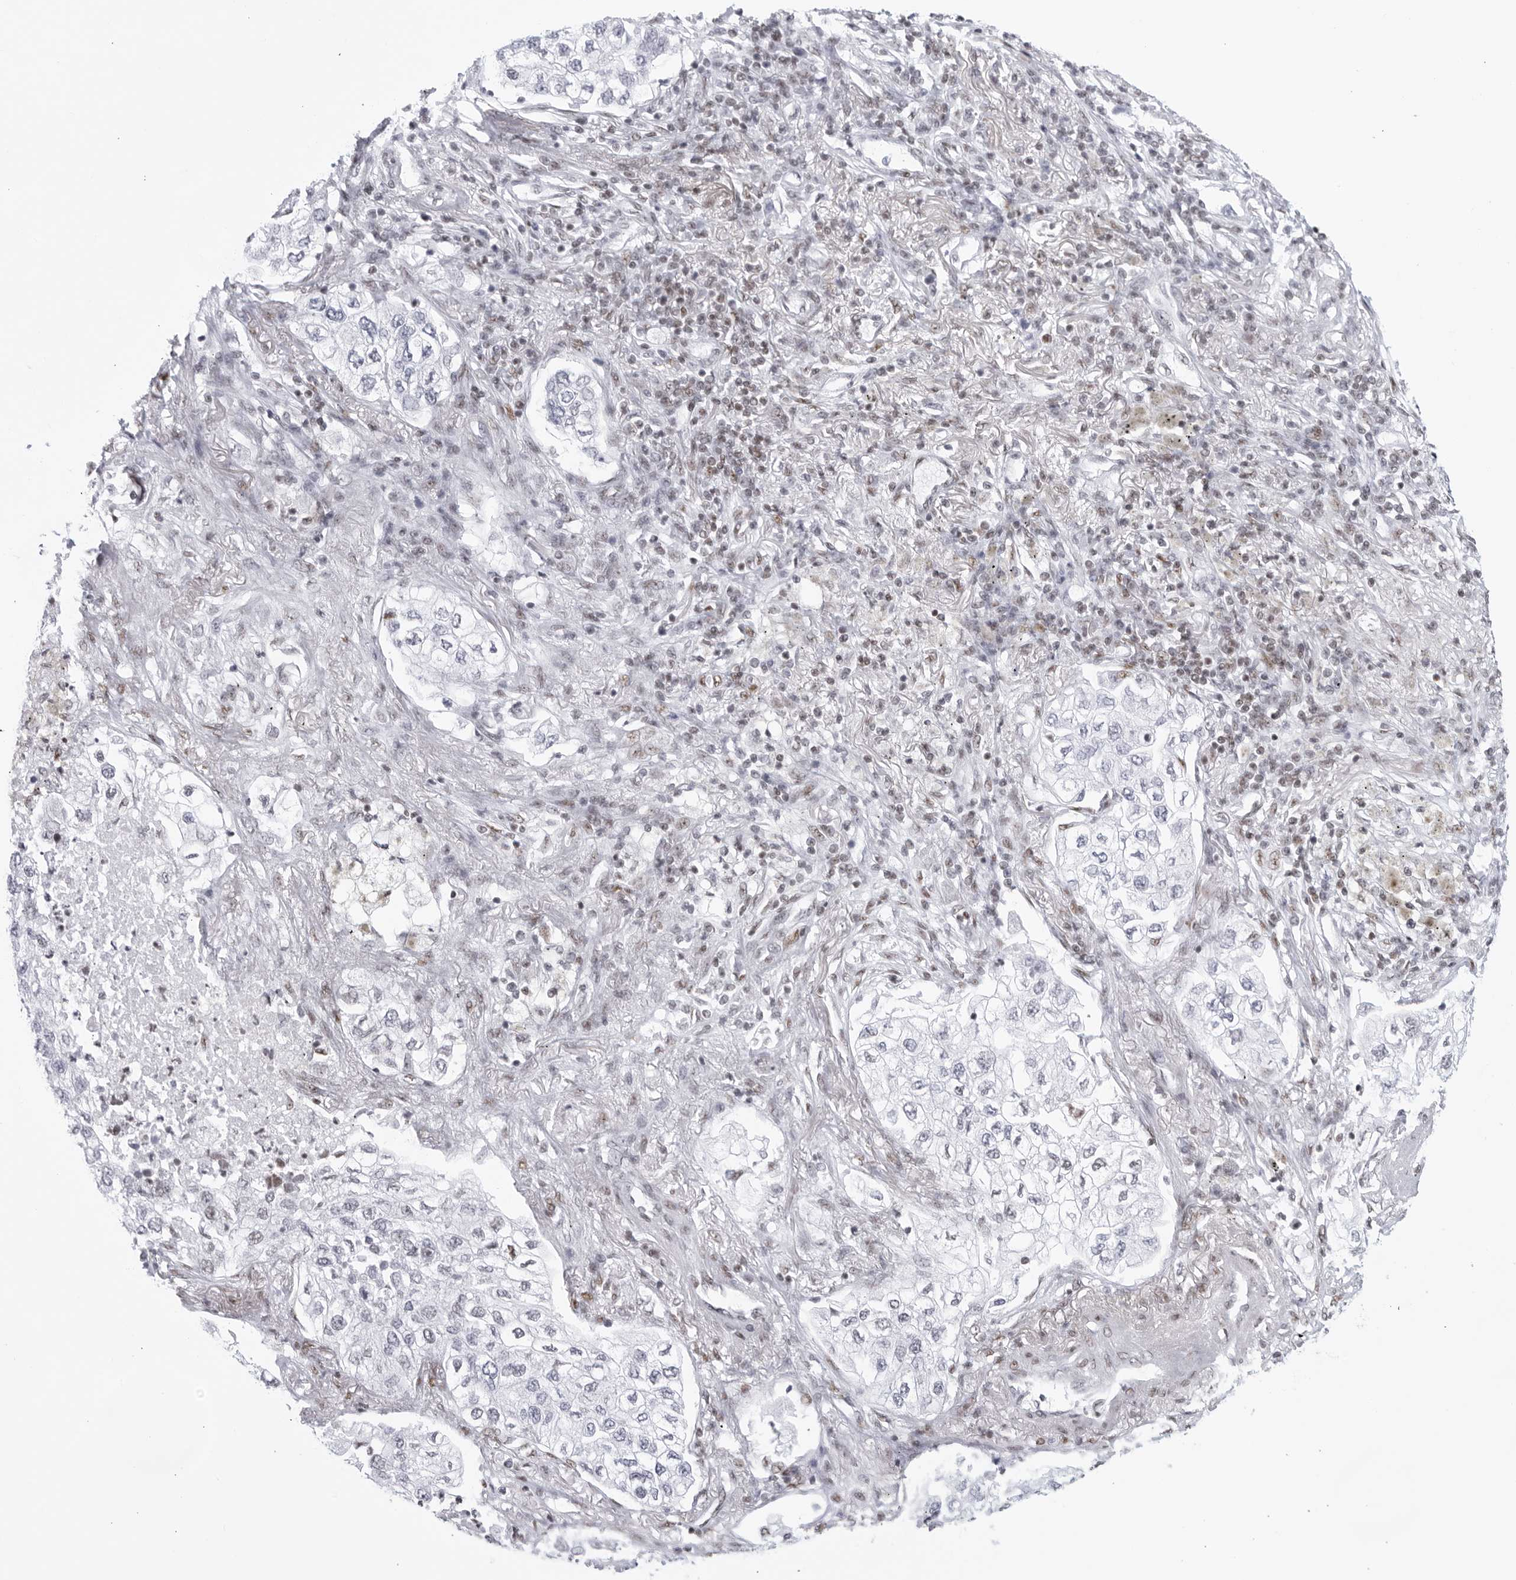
{"staining": {"intensity": "negative", "quantity": "none", "location": "none"}, "tissue": "lung cancer", "cell_type": "Tumor cells", "image_type": "cancer", "snomed": [{"axis": "morphology", "description": "Adenocarcinoma, NOS"}, {"axis": "topography", "description": "Lung"}], "caption": "The histopathology image exhibits no staining of tumor cells in adenocarcinoma (lung).", "gene": "HP1BP3", "patient": {"sex": "male", "age": 63}}